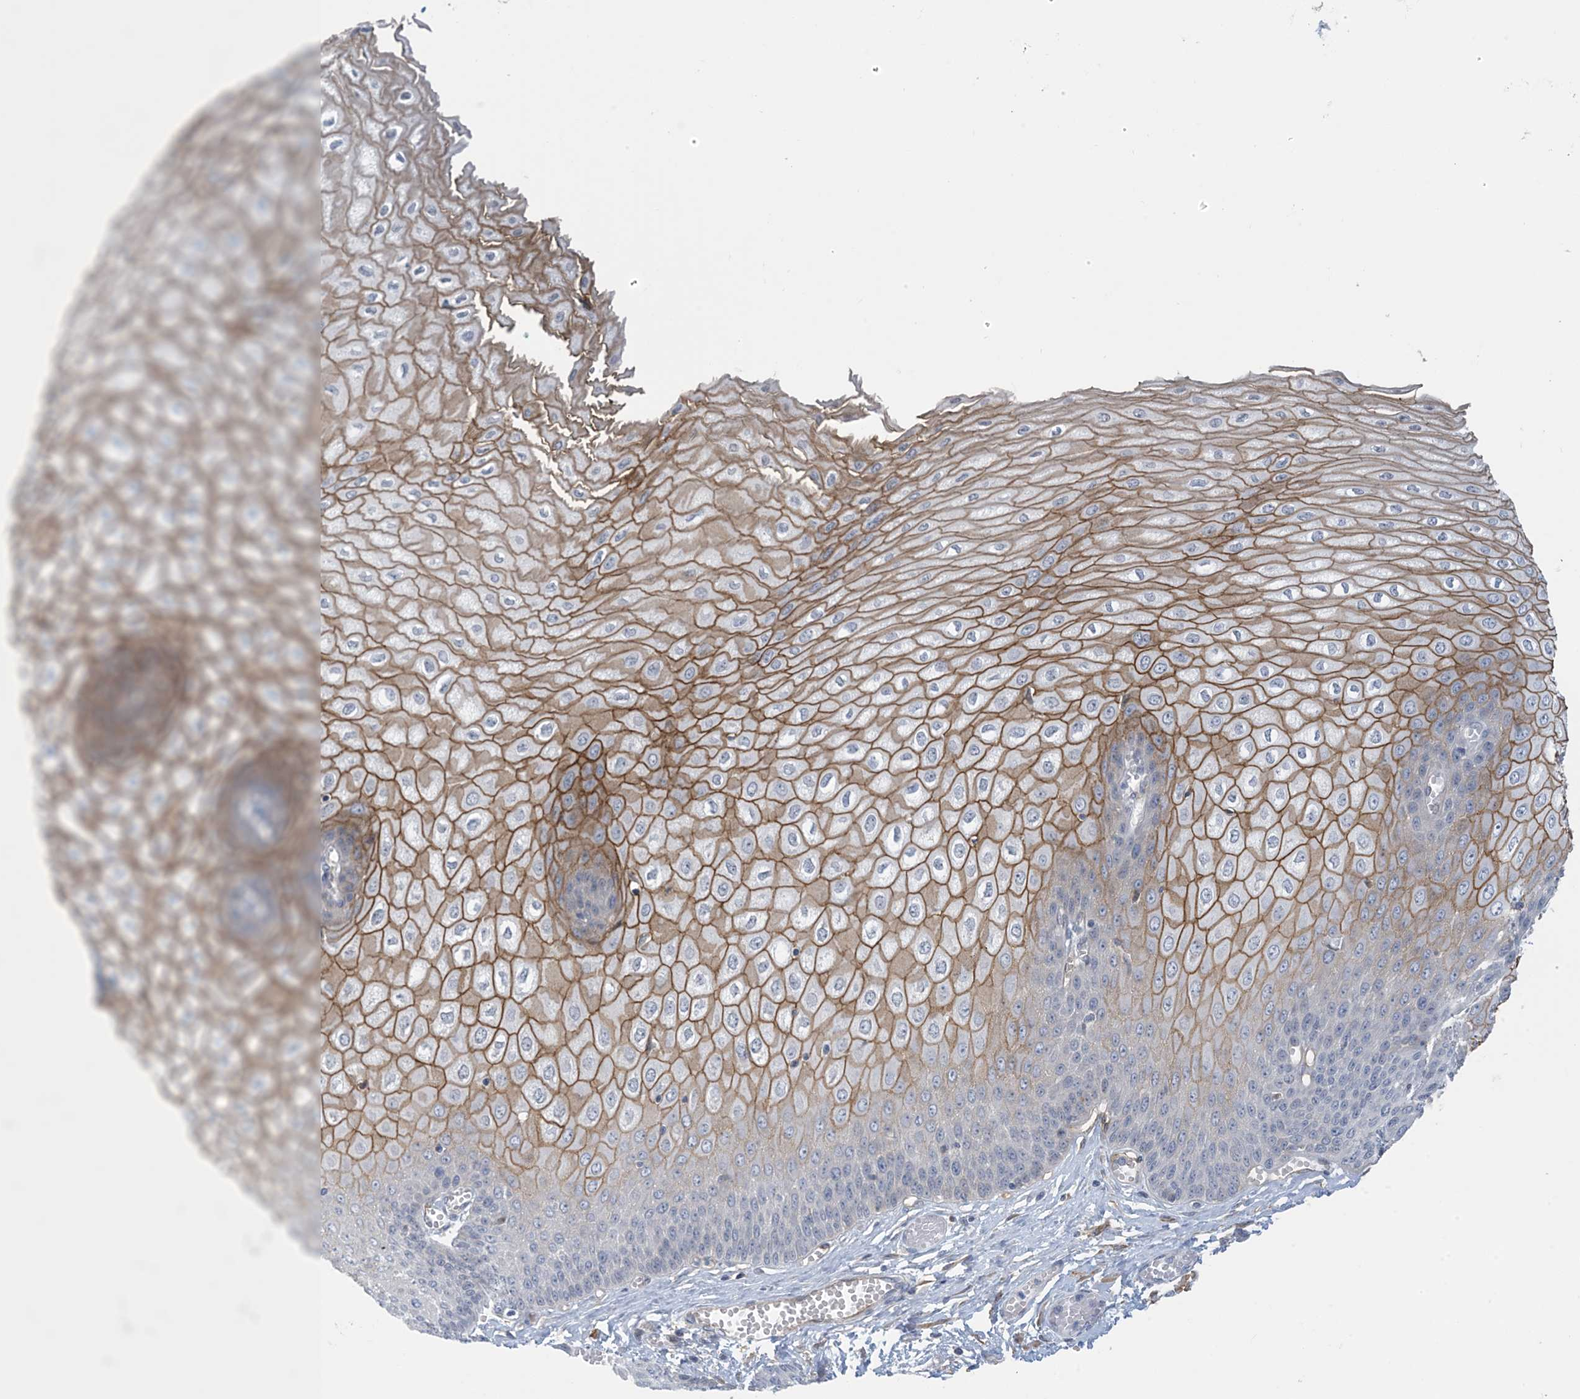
{"staining": {"intensity": "moderate", "quantity": "25%-75%", "location": "cytoplasmic/membranous"}, "tissue": "esophagus", "cell_type": "Squamous epithelial cells", "image_type": "normal", "snomed": [{"axis": "morphology", "description": "Normal tissue, NOS"}, {"axis": "topography", "description": "Esophagus"}], "caption": "An immunohistochemistry histopathology image of normal tissue is shown. Protein staining in brown shows moderate cytoplasmic/membranous positivity in esophagus within squamous epithelial cells.", "gene": "EIF2A", "patient": {"sex": "male", "age": 60}}